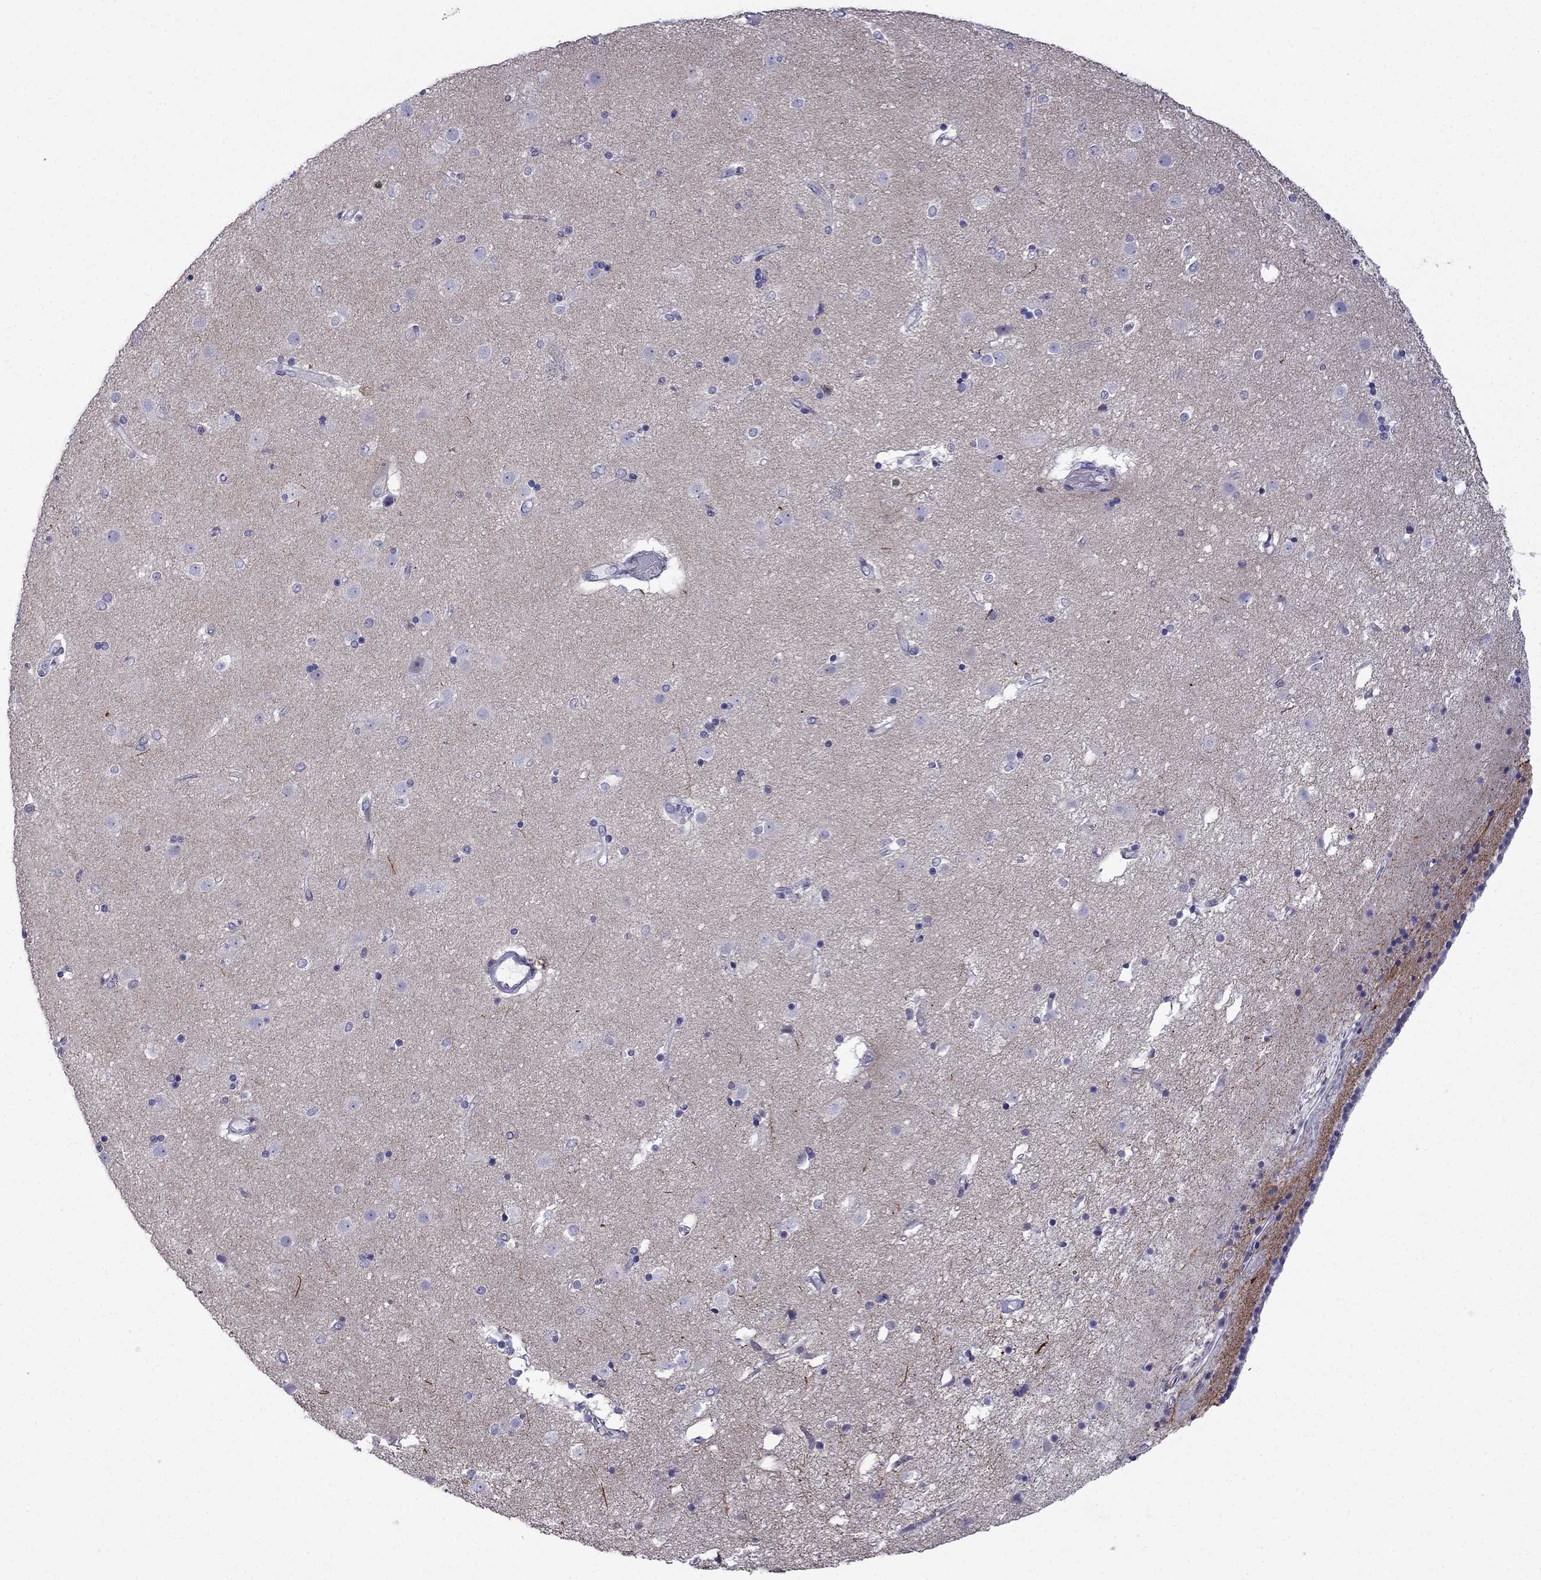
{"staining": {"intensity": "negative", "quantity": "none", "location": "none"}, "tissue": "caudate", "cell_type": "Glial cells", "image_type": "normal", "snomed": [{"axis": "morphology", "description": "Normal tissue, NOS"}, {"axis": "topography", "description": "Lateral ventricle wall"}], "caption": "This is a histopathology image of IHC staining of benign caudate, which shows no expression in glial cells.", "gene": "POM121L12", "patient": {"sex": "female", "age": 71}}